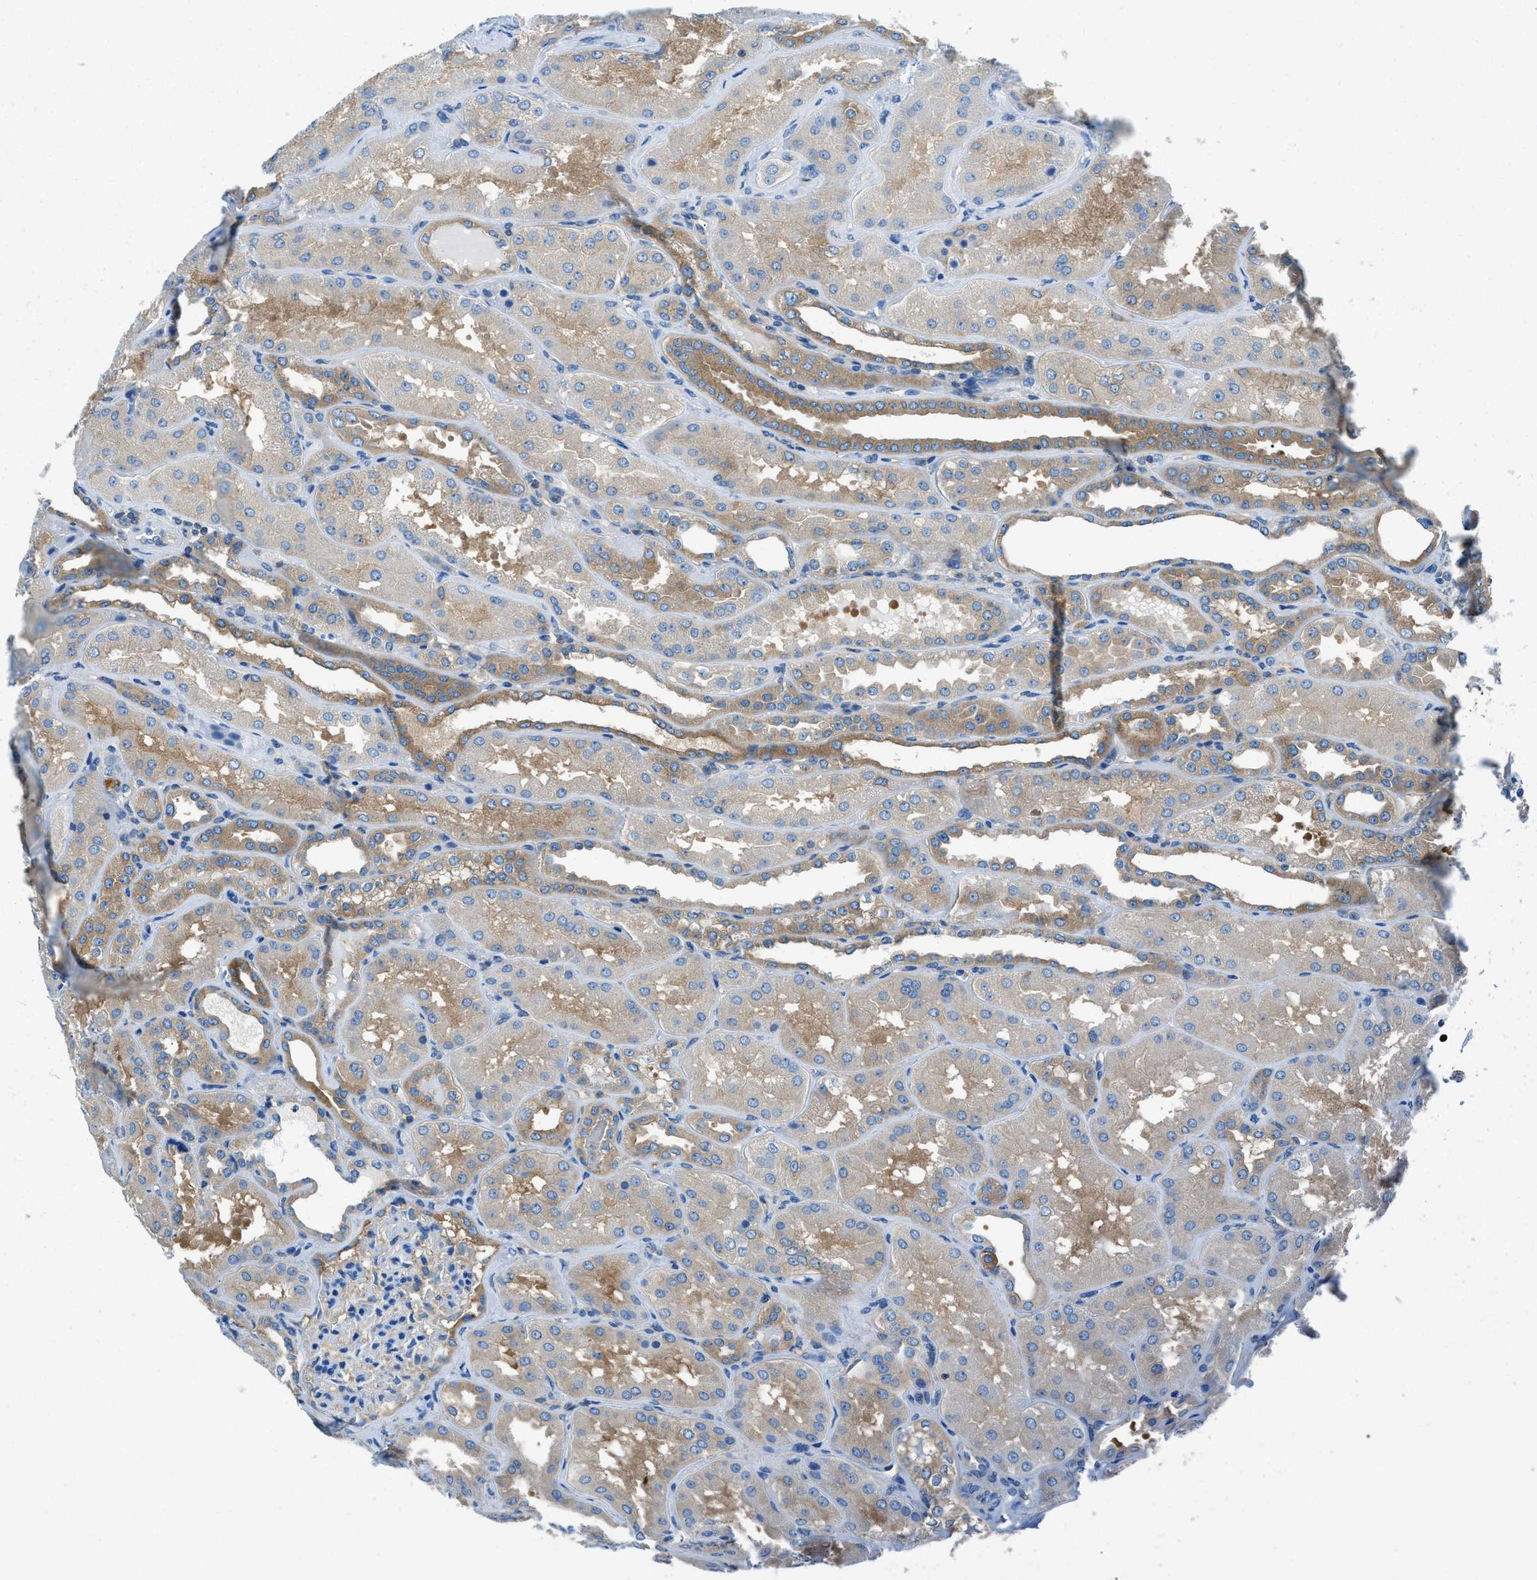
{"staining": {"intensity": "negative", "quantity": "none", "location": "none"}, "tissue": "kidney", "cell_type": "Cells in glomeruli", "image_type": "normal", "snomed": [{"axis": "morphology", "description": "Normal tissue, NOS"}, {"axis": "topography", "description": "Kidney"}], "caption": "This is a photomicrograph of immunohistochemistry staining of normal kidney, which shows no expression in cells in glomeruli. (Immunohistochemistry, brightfield microscopy, high magnification).", "gene": "SARS1", "patient": {"sex": "female", "age": 56}}